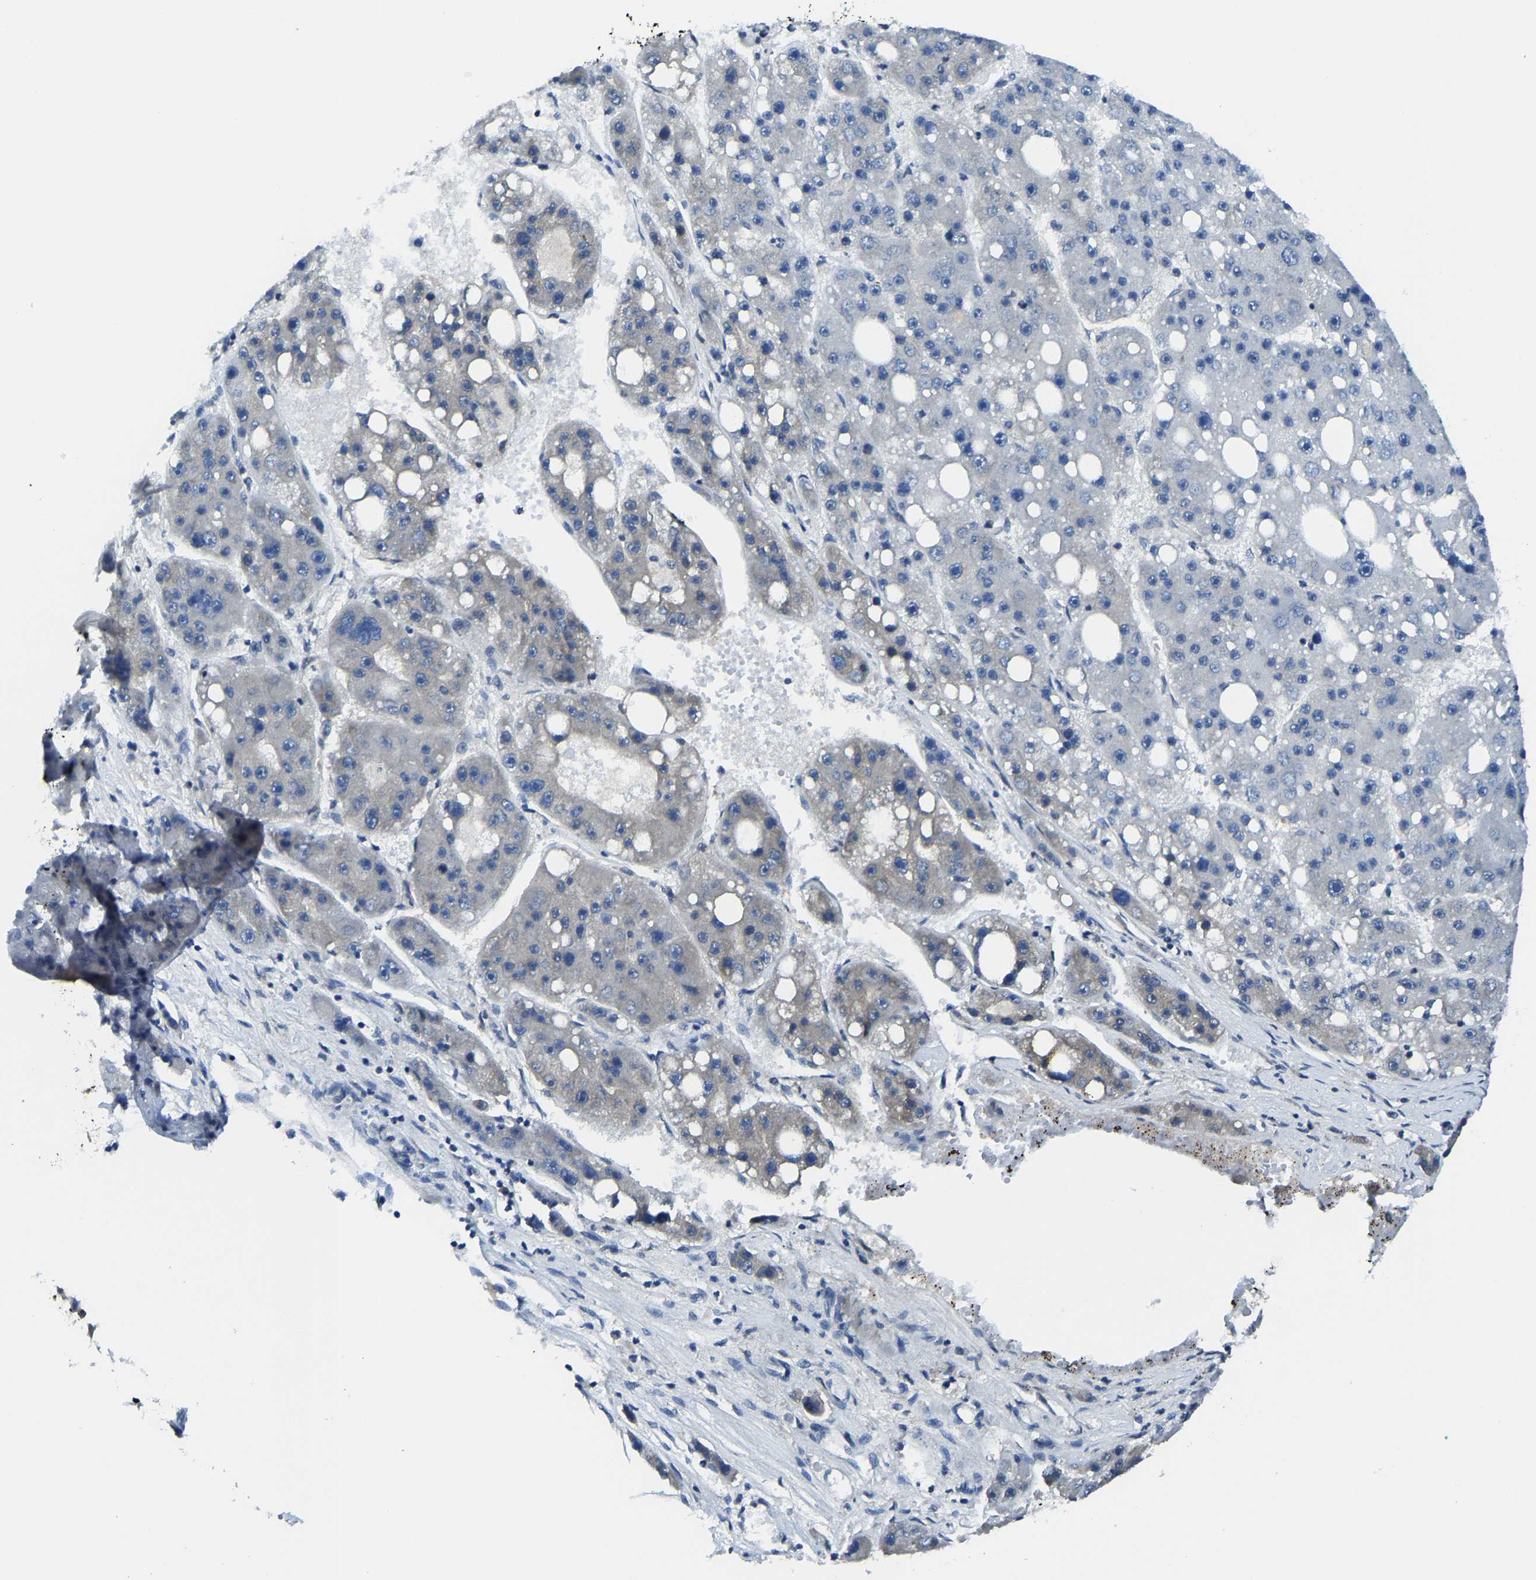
{"staining": {"intensity": "negative", "quantity": "none", "location": "none"}, "tissue": "liver cancer", "cell_type": "Tumor cells", "image_type": "cancer", "snomed": [{"axis": "morphology", "description": "Carcinoma, Hepatocellular, NOS"}, {"axis": "topography", "description": "Liver"}], "caption": "This is an immunohistochemistry (IHC) image of liver cancer (hepatocellular carcinoma). There is no positivity in tumor cells.", "gene": "G3BP2", "patient": {"sex": "female", "age": 61}}